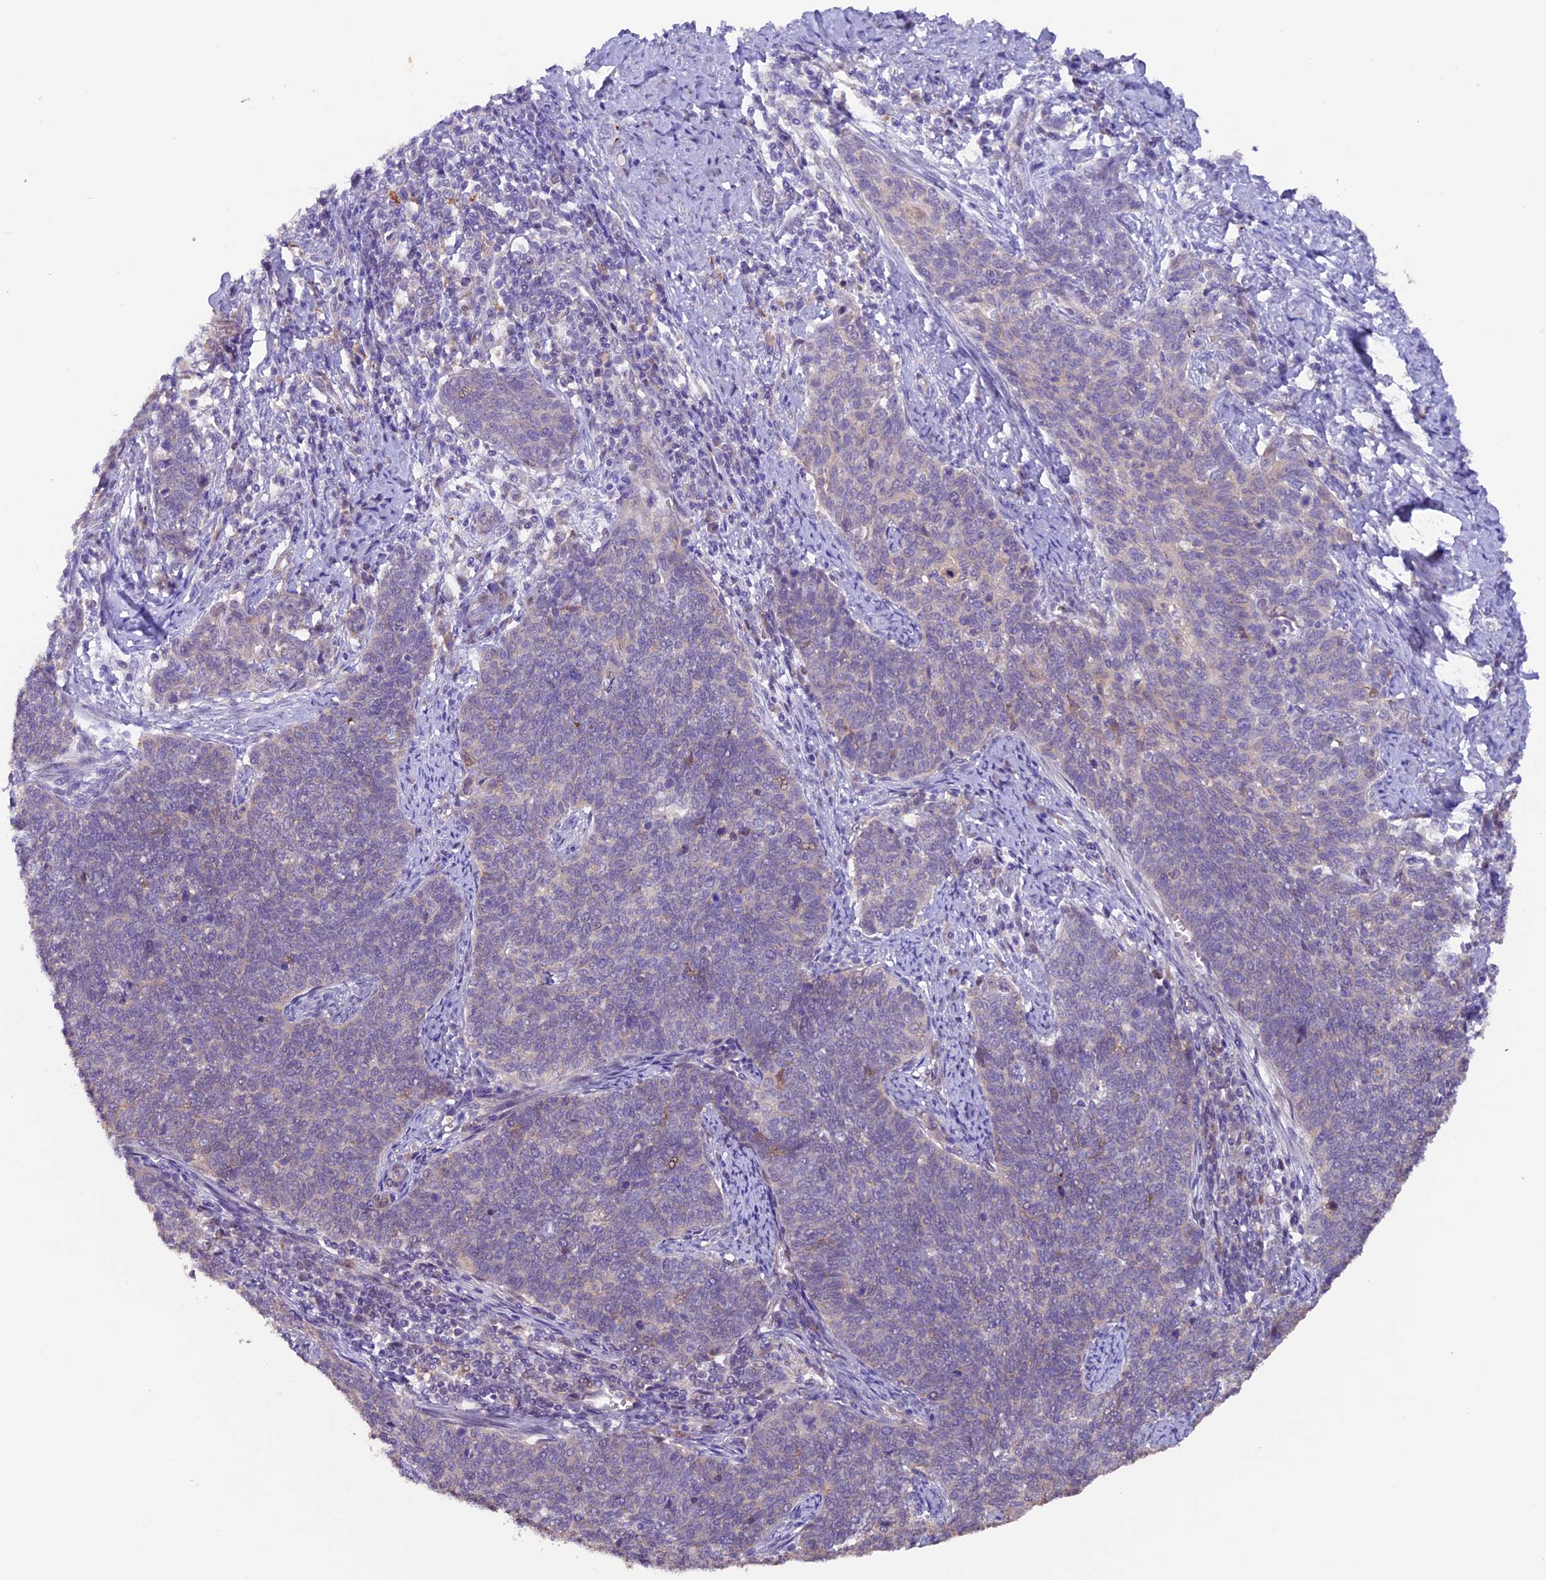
{"staining": {"intensity": "weak", "quantity": "25%-75%", "location": "cytoplasmic/membranous"}, "tissue": "cervical cancer", "cell_type": "Tumor cells", "image_type": "cancer", "snomed": [{"axis": "morphology", "description": "Squamous cell carcinoma, NOS"}, {"axis": "topography", "description": "Cervix"}], "caption": "A brown stain labels weak cytoplasmic/membranous expression of a protein in cervical cancer (squamous cell carcinoma) tumor cells.", "gene": "NCK2", "patient": {"sex": "female", "age": 39}}